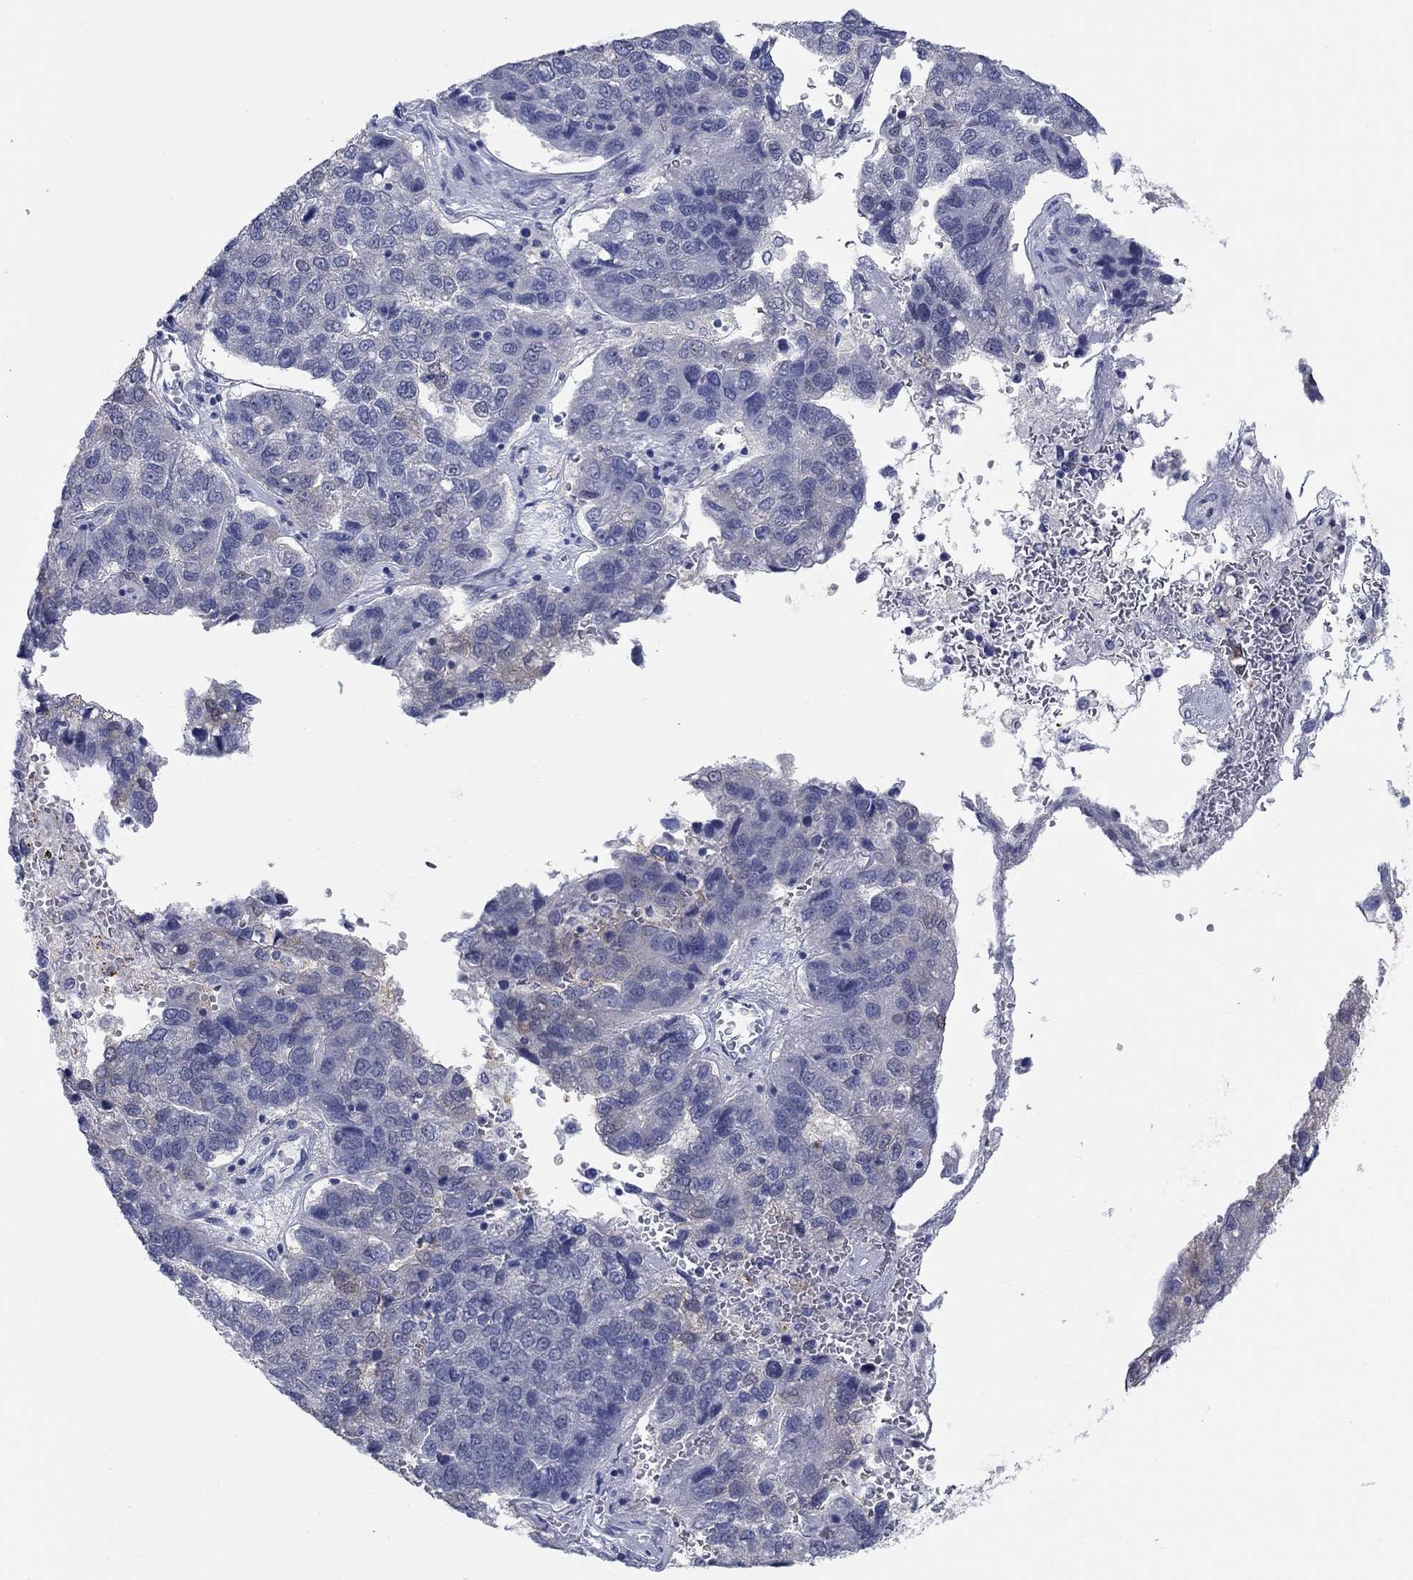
{"staining": {"intensity": "negative", "quantity": "none", "location": "none"}, "tissue": "pancreatic cancer", "cell_type": "Tumor cells", "image_type": "cancer", "snomed": [{"axis": "morphology", "description": "Adenocarcinoma, NOS"}, {"axis": "topography", "description": "Pancreas"}], "caption": "Tumor cells are negative for brown protein staining in adenocarcinoma (pancreatic).", "gene": "ATP6V1G2", "patient": {"sex": "female", "age": 61}}